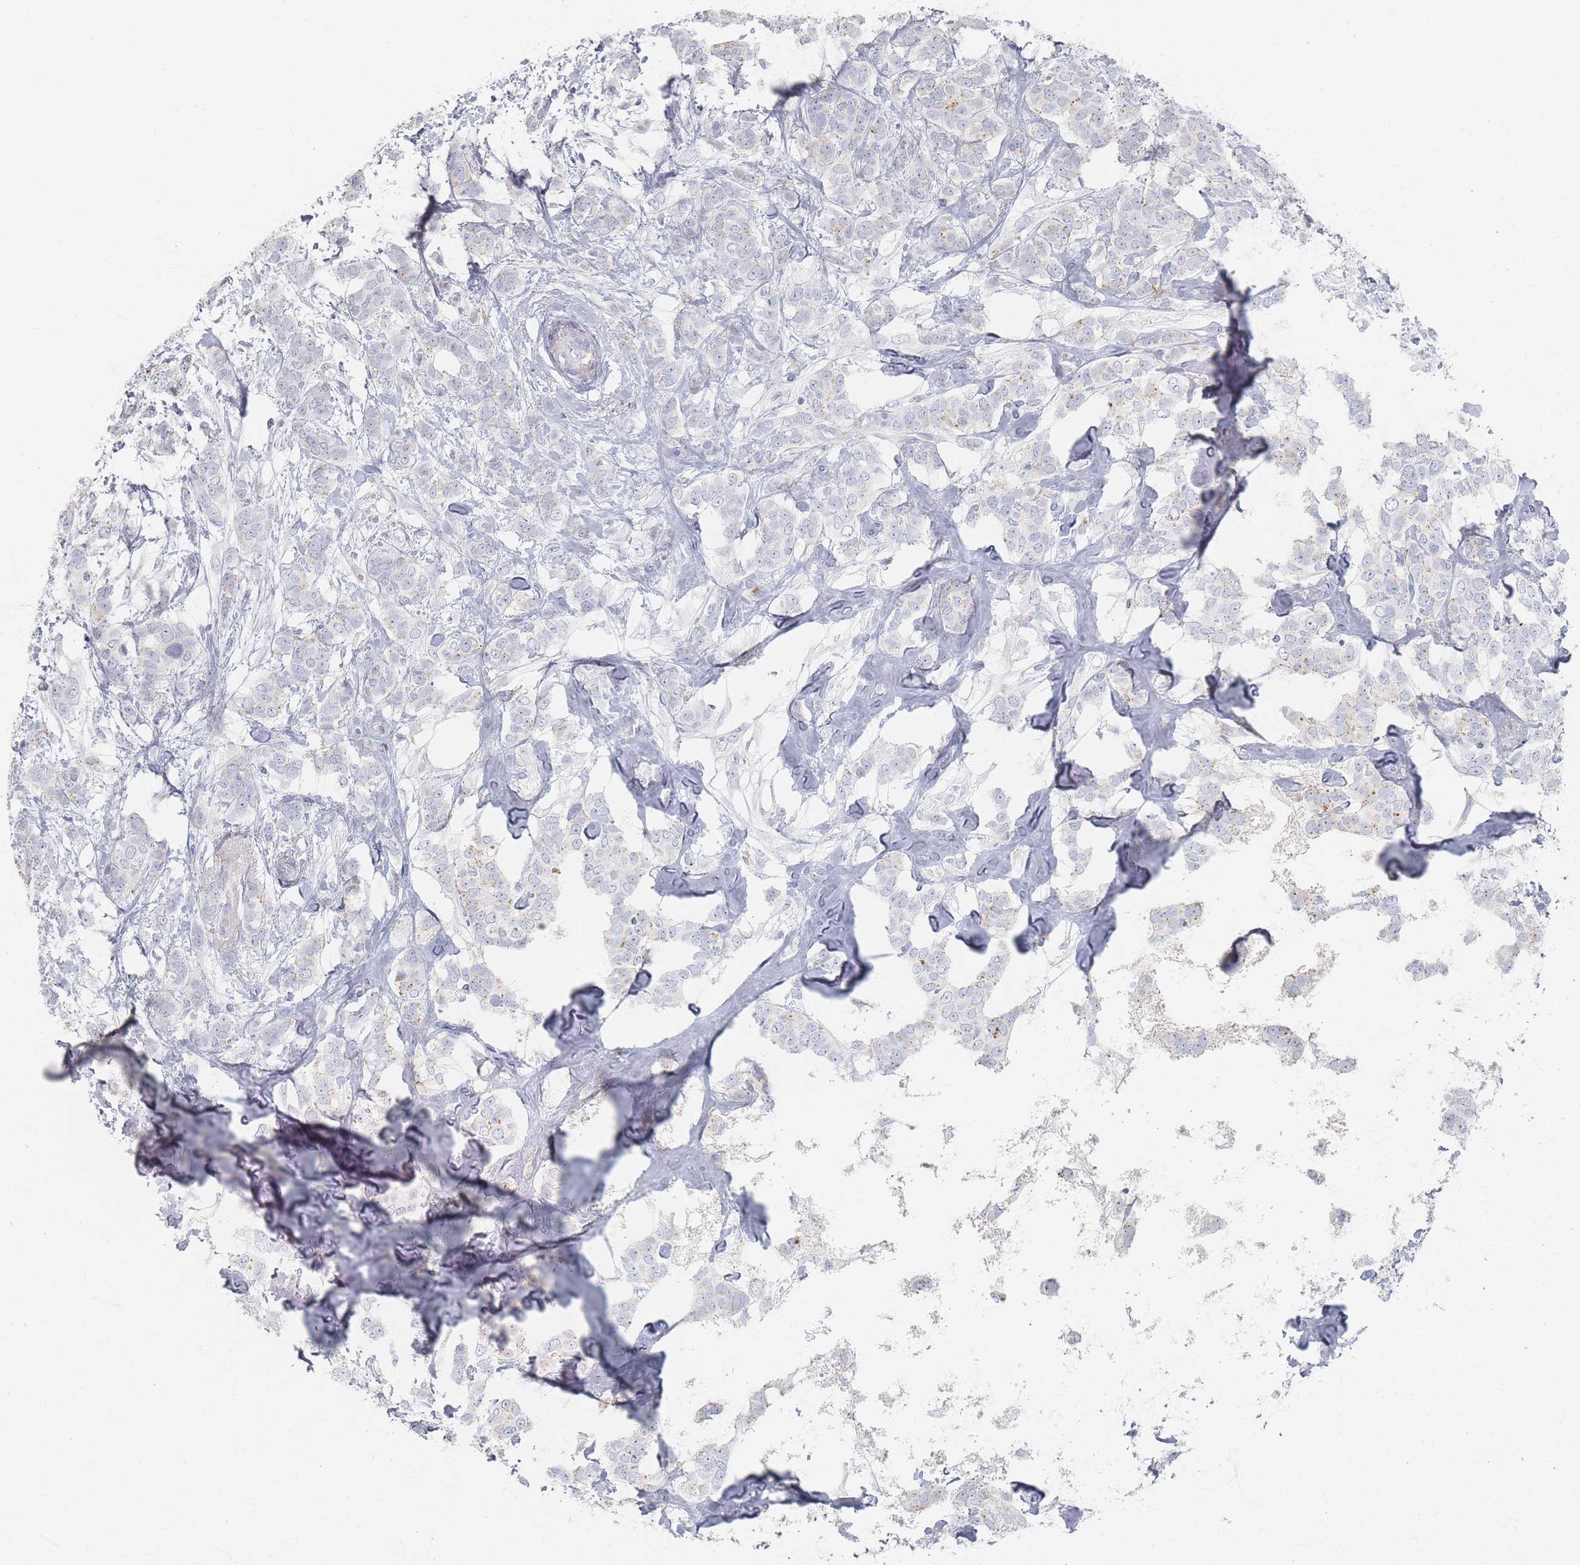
{"staining": {"intensity": "moderate", "quantity": "<25%", "location": "cytoplasmic/membranous"}, "tissue": "breast cancer", "cell_type": "Tumor cells", "image_type": "cancer", "snomed": [{"axis": "morphology", "description": "Duct carcinoma"}, {"axis": "topography", "description": "Breast"}], "caption": "Breast cancer stained for a protein displays moderate cytoplasmic/membranous positivity in tumor cells.", "gene": "SLC2A11", "patient": {"sex": "female", "age": 72}}